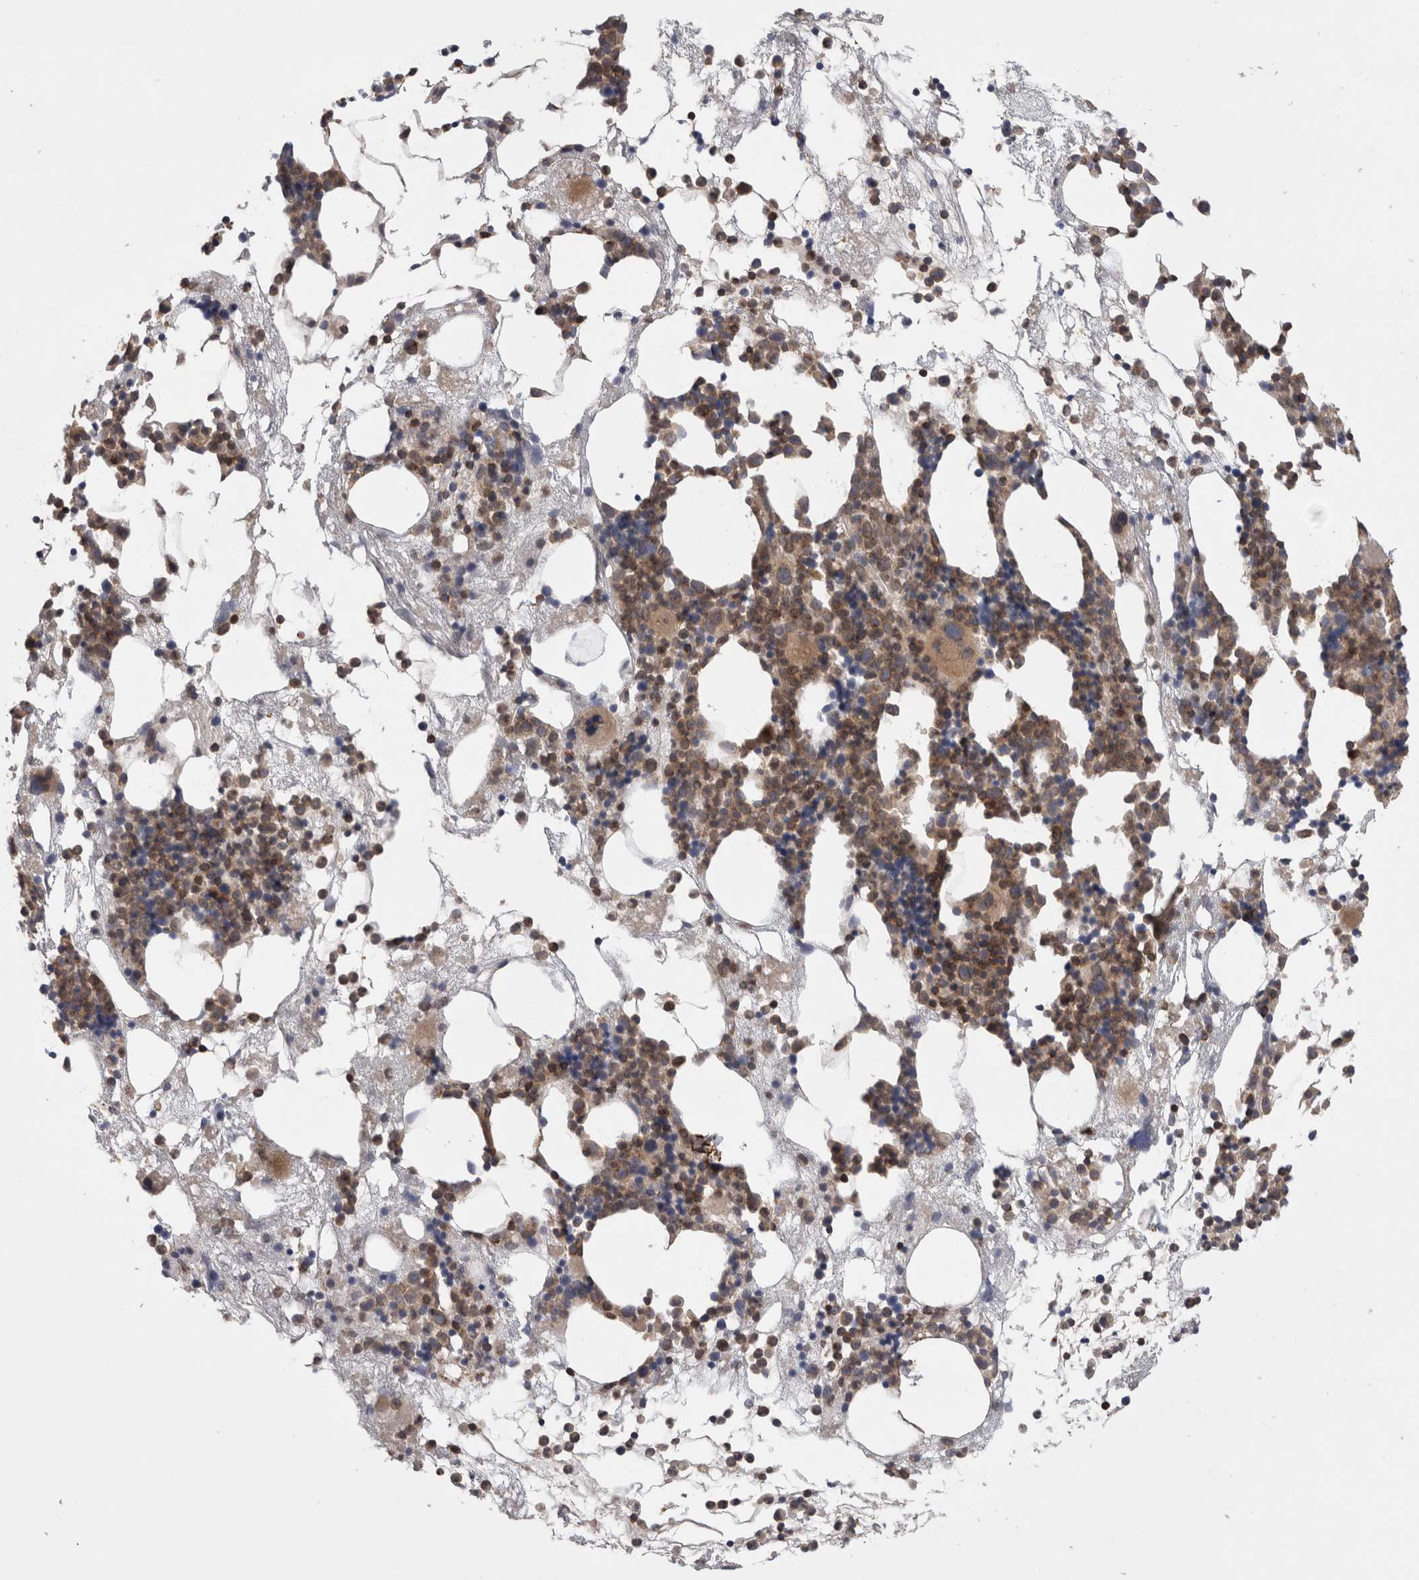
{"staining": {"intensity": "weak", "quantity": "25%-75%", "location": "cytoplasmic/membranous"}, "tissue": "bone marrow", "cell_type": "Hematopoietic cells", "image_type": "normal", "snomed": [{"axis": "morphology", "description": "Normal tissue, NOS"}, {"axis": "morphology", "description": "Inflammation, NOS"}, {"axis": "topography", "description": "Bone marrow"}], "caption": "IHC photomicrograph of benign bone marrow: human bone marrow stained using immunohistochemistry (IHC) shows low levels of weak protein expression localized specifically in the cytoplasmic/membranous of hematopoietic cells, appearing as a cytoplasmic/membranous brown color.", "gene": "DARS2", "patient": {"sex": "female", "age": 81}}